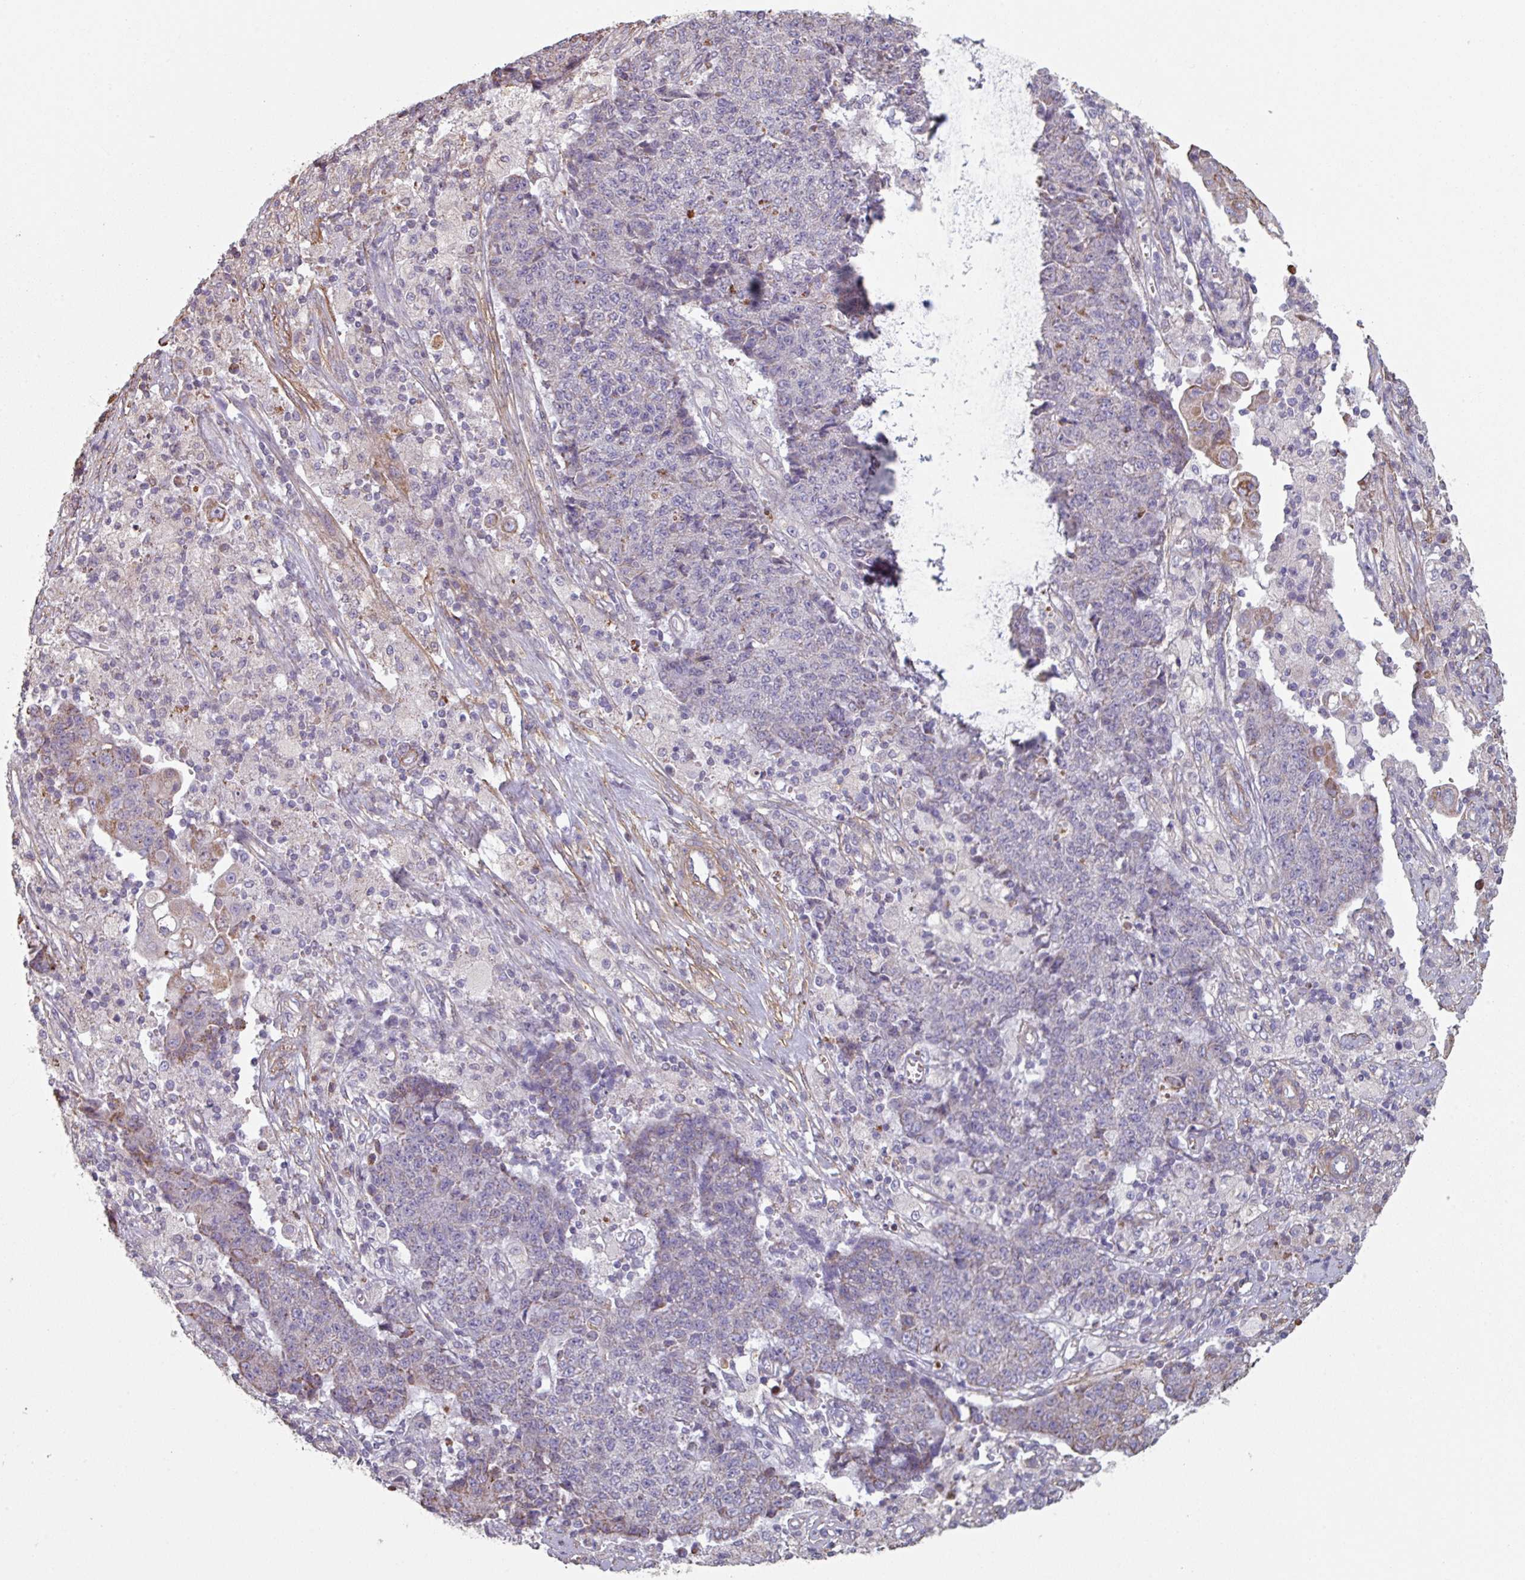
{"staining": {"intensity": "negative", "quantity": "none", "location": "none"}, "tissue": "ovarian cancer", "cell_type": "Tumor cells", "image_type": "cancer", "snomed": [{"axis": "morphology", "description": "Carcinoma, endometroid"}, {"axis": "topography", "description": "Ovary"}], "caption": "Human ovarian cancer (endometroid carcinoma) stained for a protein using IHC demonstrates no staining in tumor cells.", "gene": "GSTA4", "patient": {"sex": "female", "age": 42}}